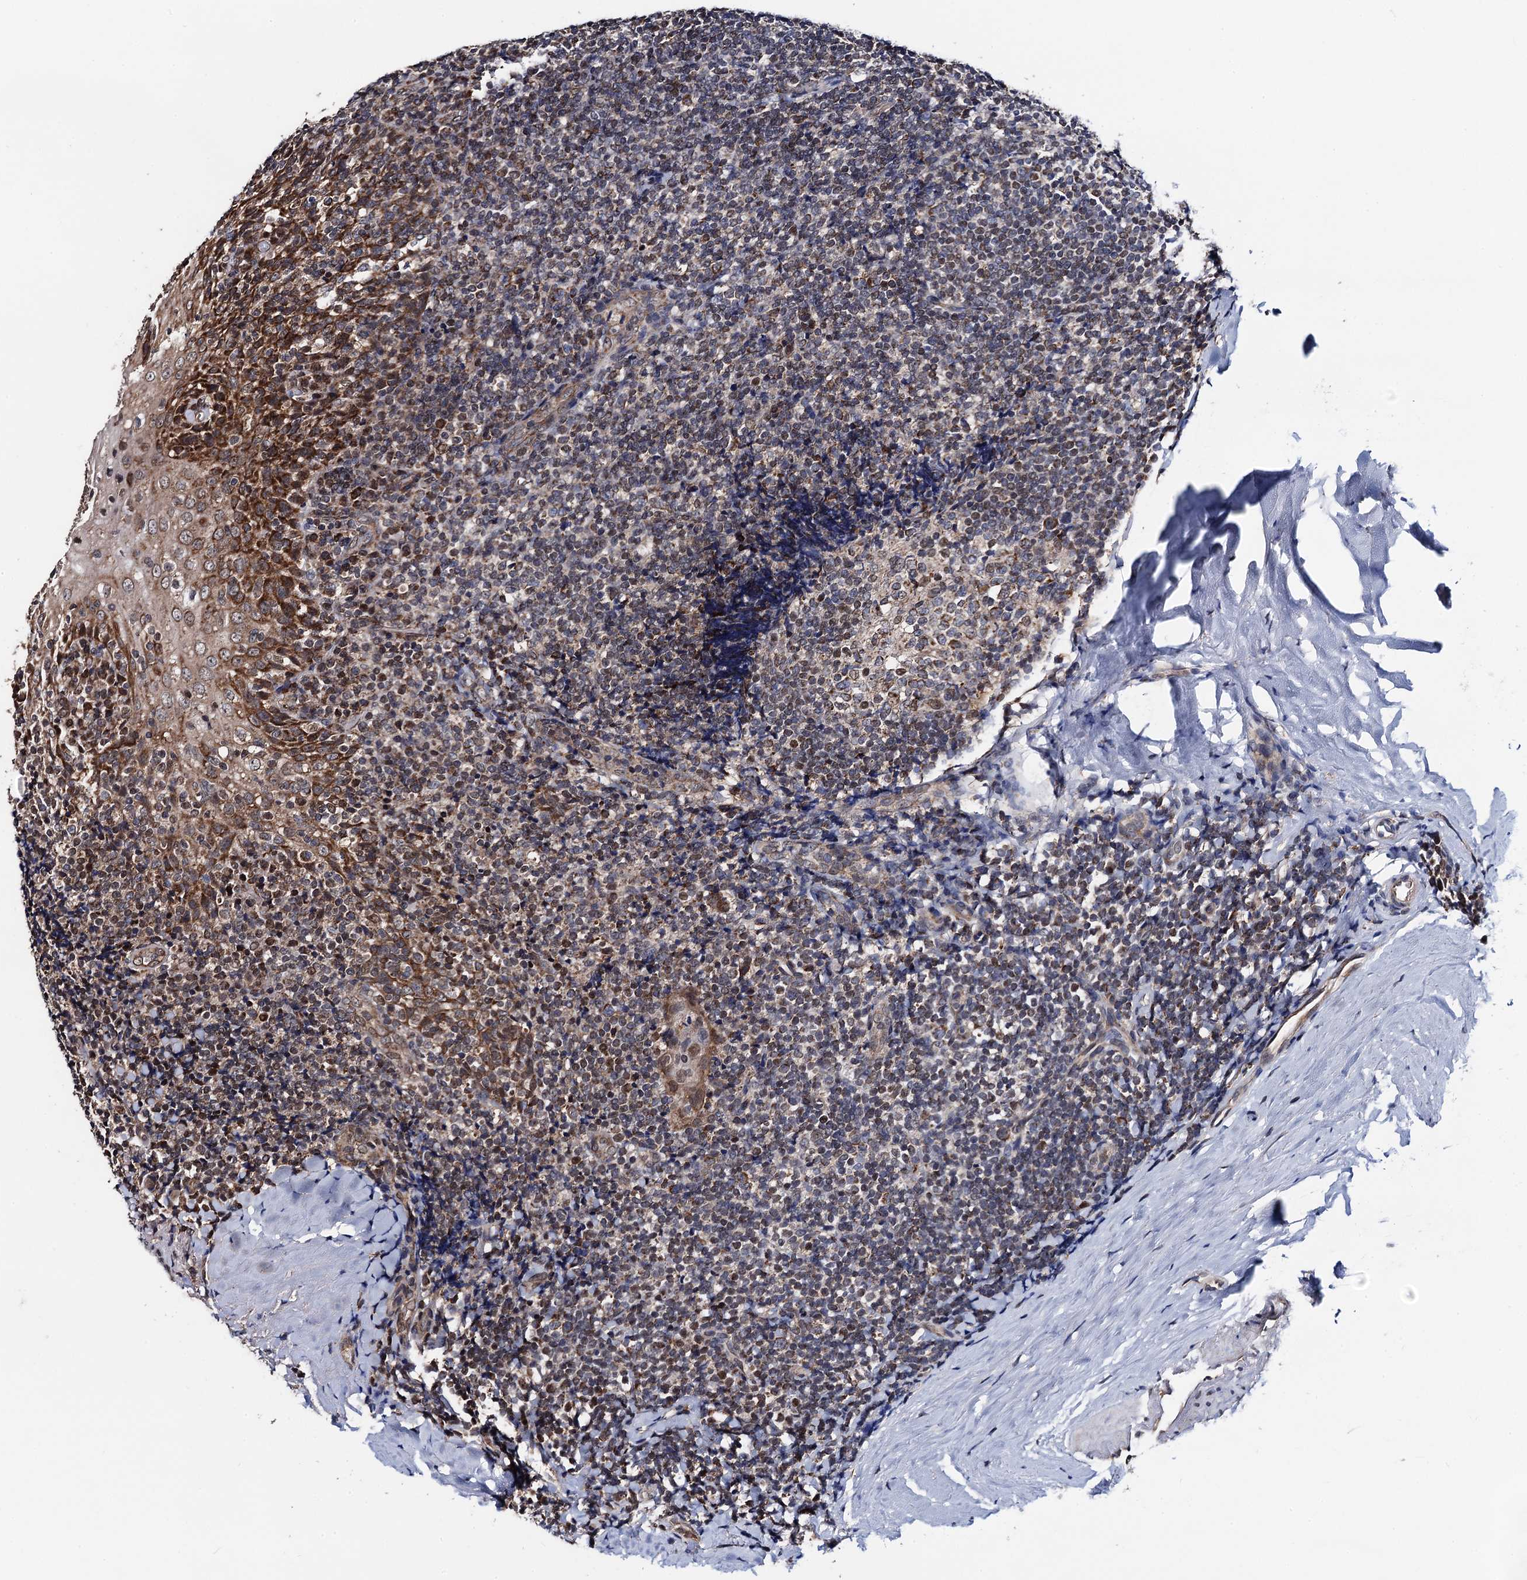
{"staining": {"intensity": "strong", "quantity": ">75%", "location": "cytoplasmic/membranous"}, "tissue": "tonsil", "cell_type": "Germinal center cells", "image_type": "normal", "snomed": [{"axis": "morphology", "description": "Normal tissue, NOS"}, {"axis": "topography", "description": "Tonsil"}], "caption": "The photomicrograph exhibits a brown stain indicating the presence of a protein in the cytoplasmic/membranous of germinal center cells in tonsil. The staining was performed using DAB to visualize the protein expression in brown, while the nuclei were stained in blue with hematoxylin (Magnification: 20x).", "gene": "PTCD3", "patient": {"sex": "male", "age": 37}}